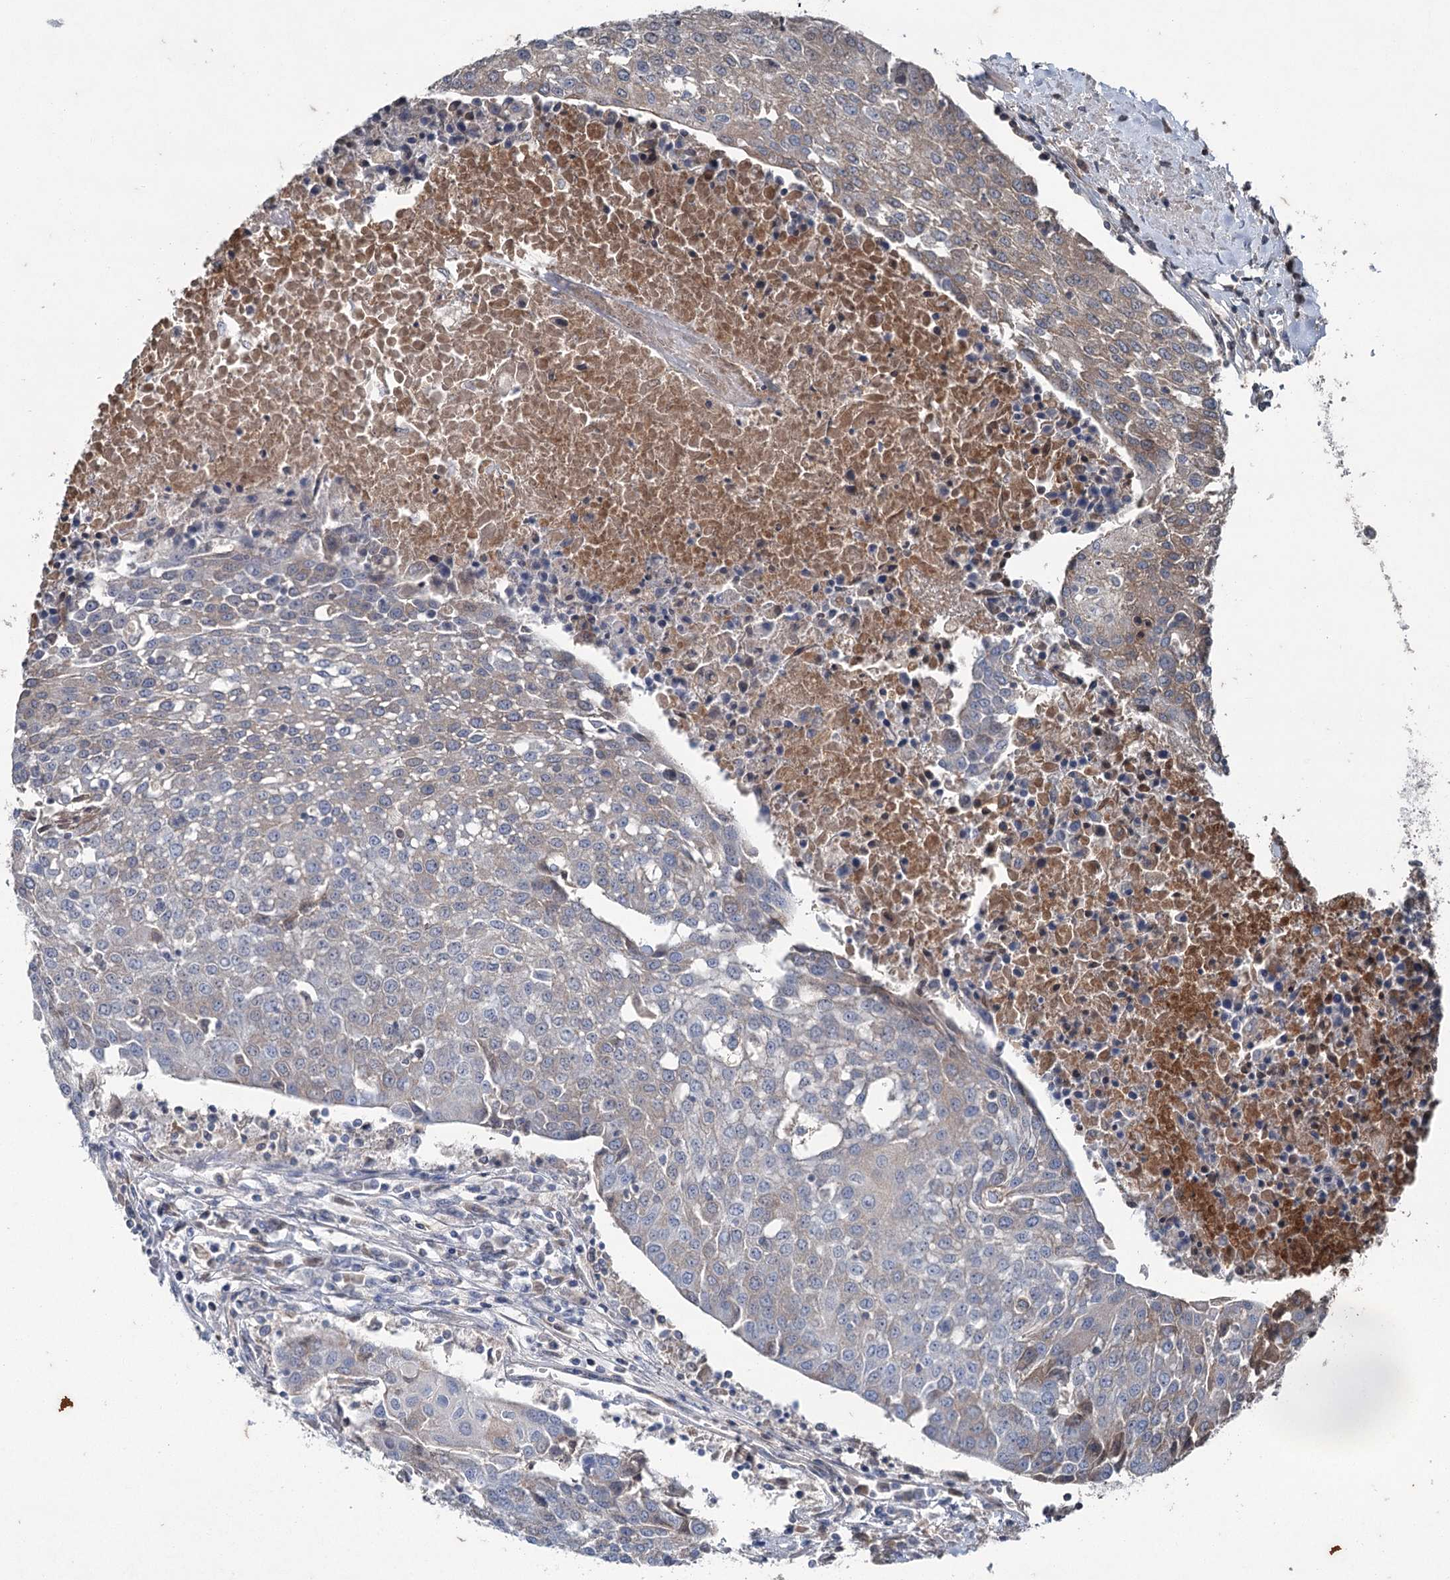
{"staining": {"intensity": "weak", "quantity": "<25%", "location": "cytoplasmic/membranous"}, "tissue": "urothelial cancer", "cell_type": "Tumor cells", "image_type": "cancer", "snomed": [{"axis": "morphology", "description": "Urothelial carcinoma, High grade"}, {"axis": "topography", "description": "Urinary bladder"}], "caption": "A photomicrograph of human urothelial cancer is negative for staining in tumor cells.", "gene": "PGLYRP2", "patient": {"sex": "female", "age": 85}}